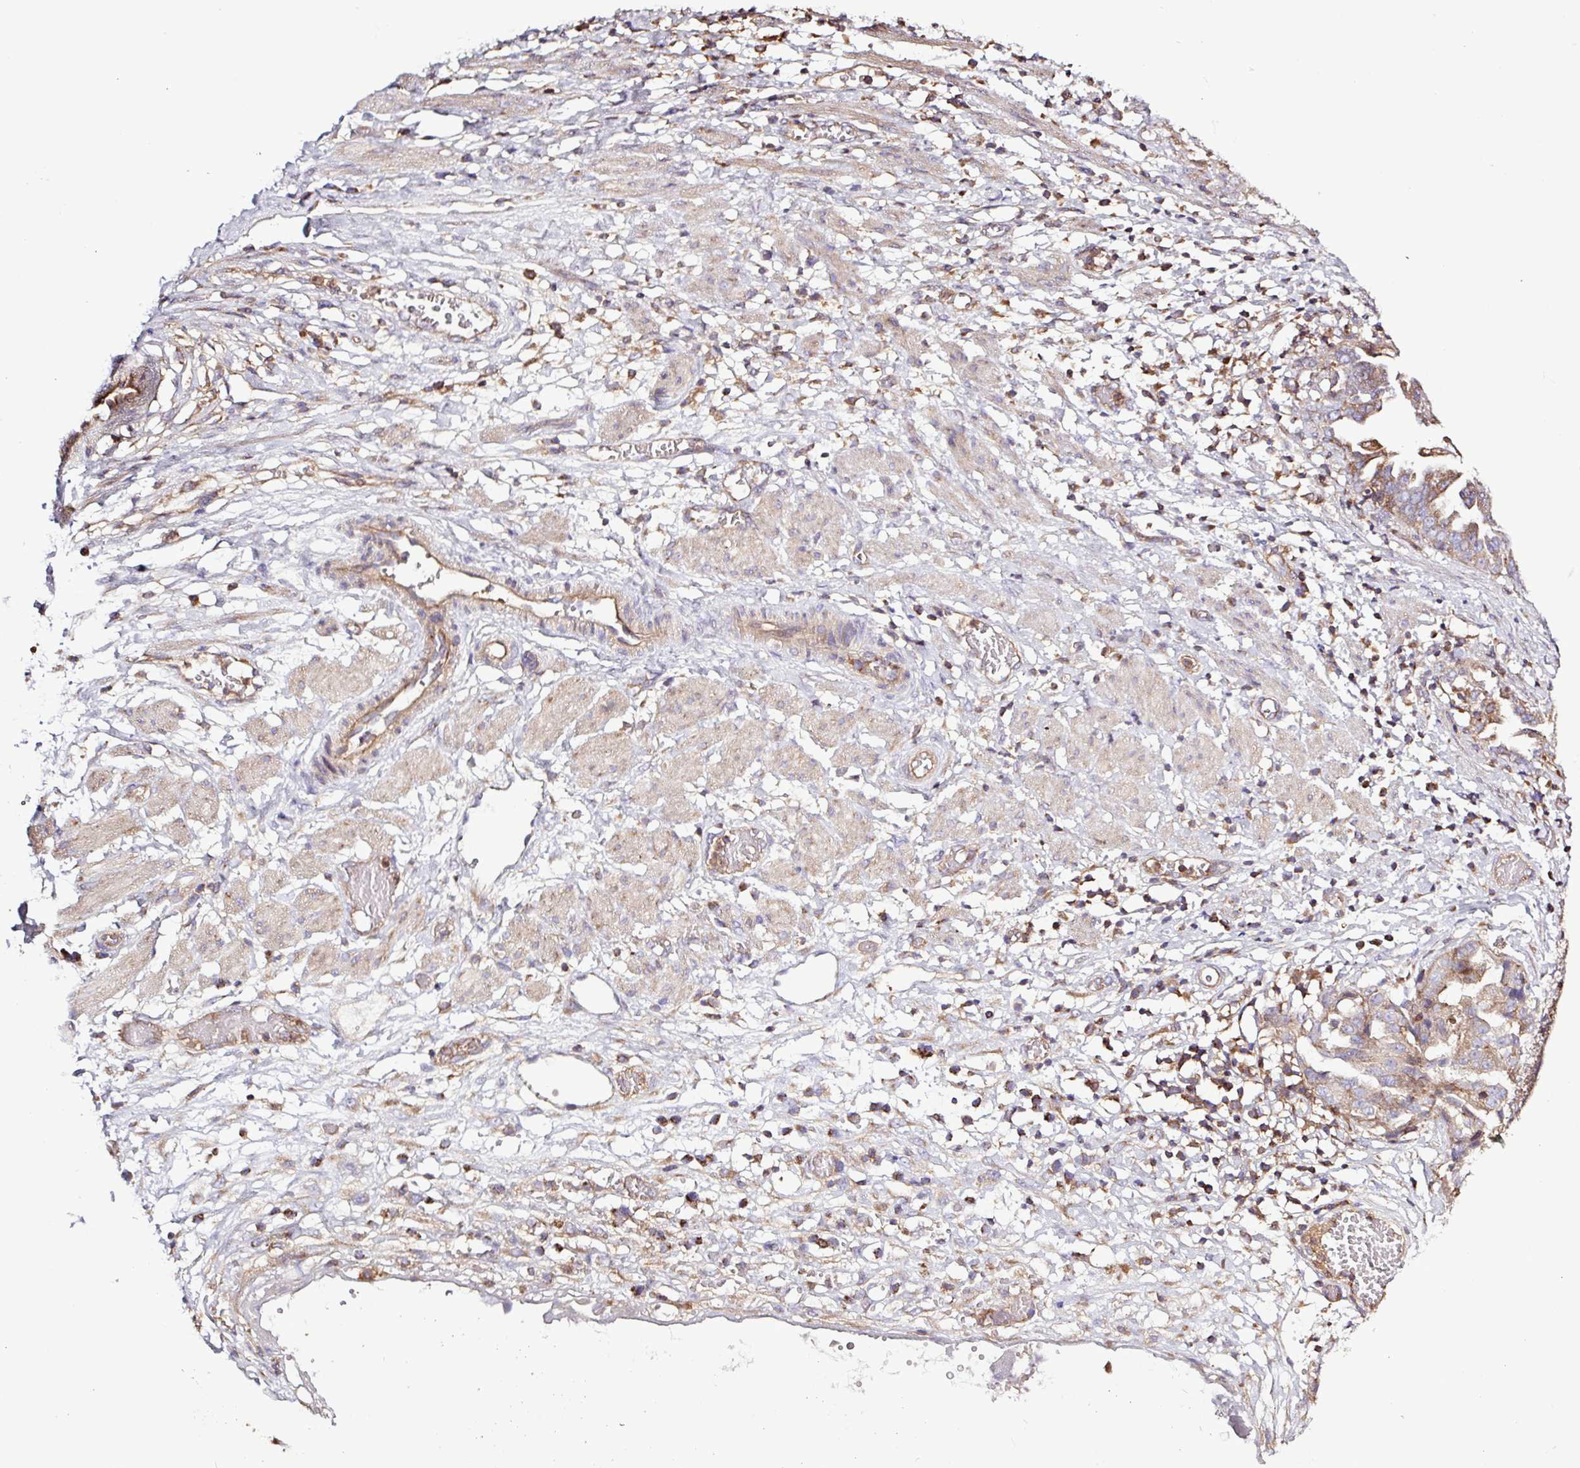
{"staining": {"intensity": "moderate", "quantity": ">75%", "location": "cytoplasmic/membranous"}, "tissue": "ovarian cancer", "cell_type": "Tumor cells", "image_type": "cancer", "snomed": [{"axis": "morphology", "description": "Cystadenocarcinoma, serous, NOS"}, {"axis": "topography", "description": "Ovary"}], "caption": "Approximately >75% of tumor cells in human ovarian serous cystadenocarcinoma reveal moderate cytoplasmic/membranous protein staining as visualized by brown immunohistochemical staining.", "gene": "ACTR3", "patient": {"sex": "female", "age": 58}}